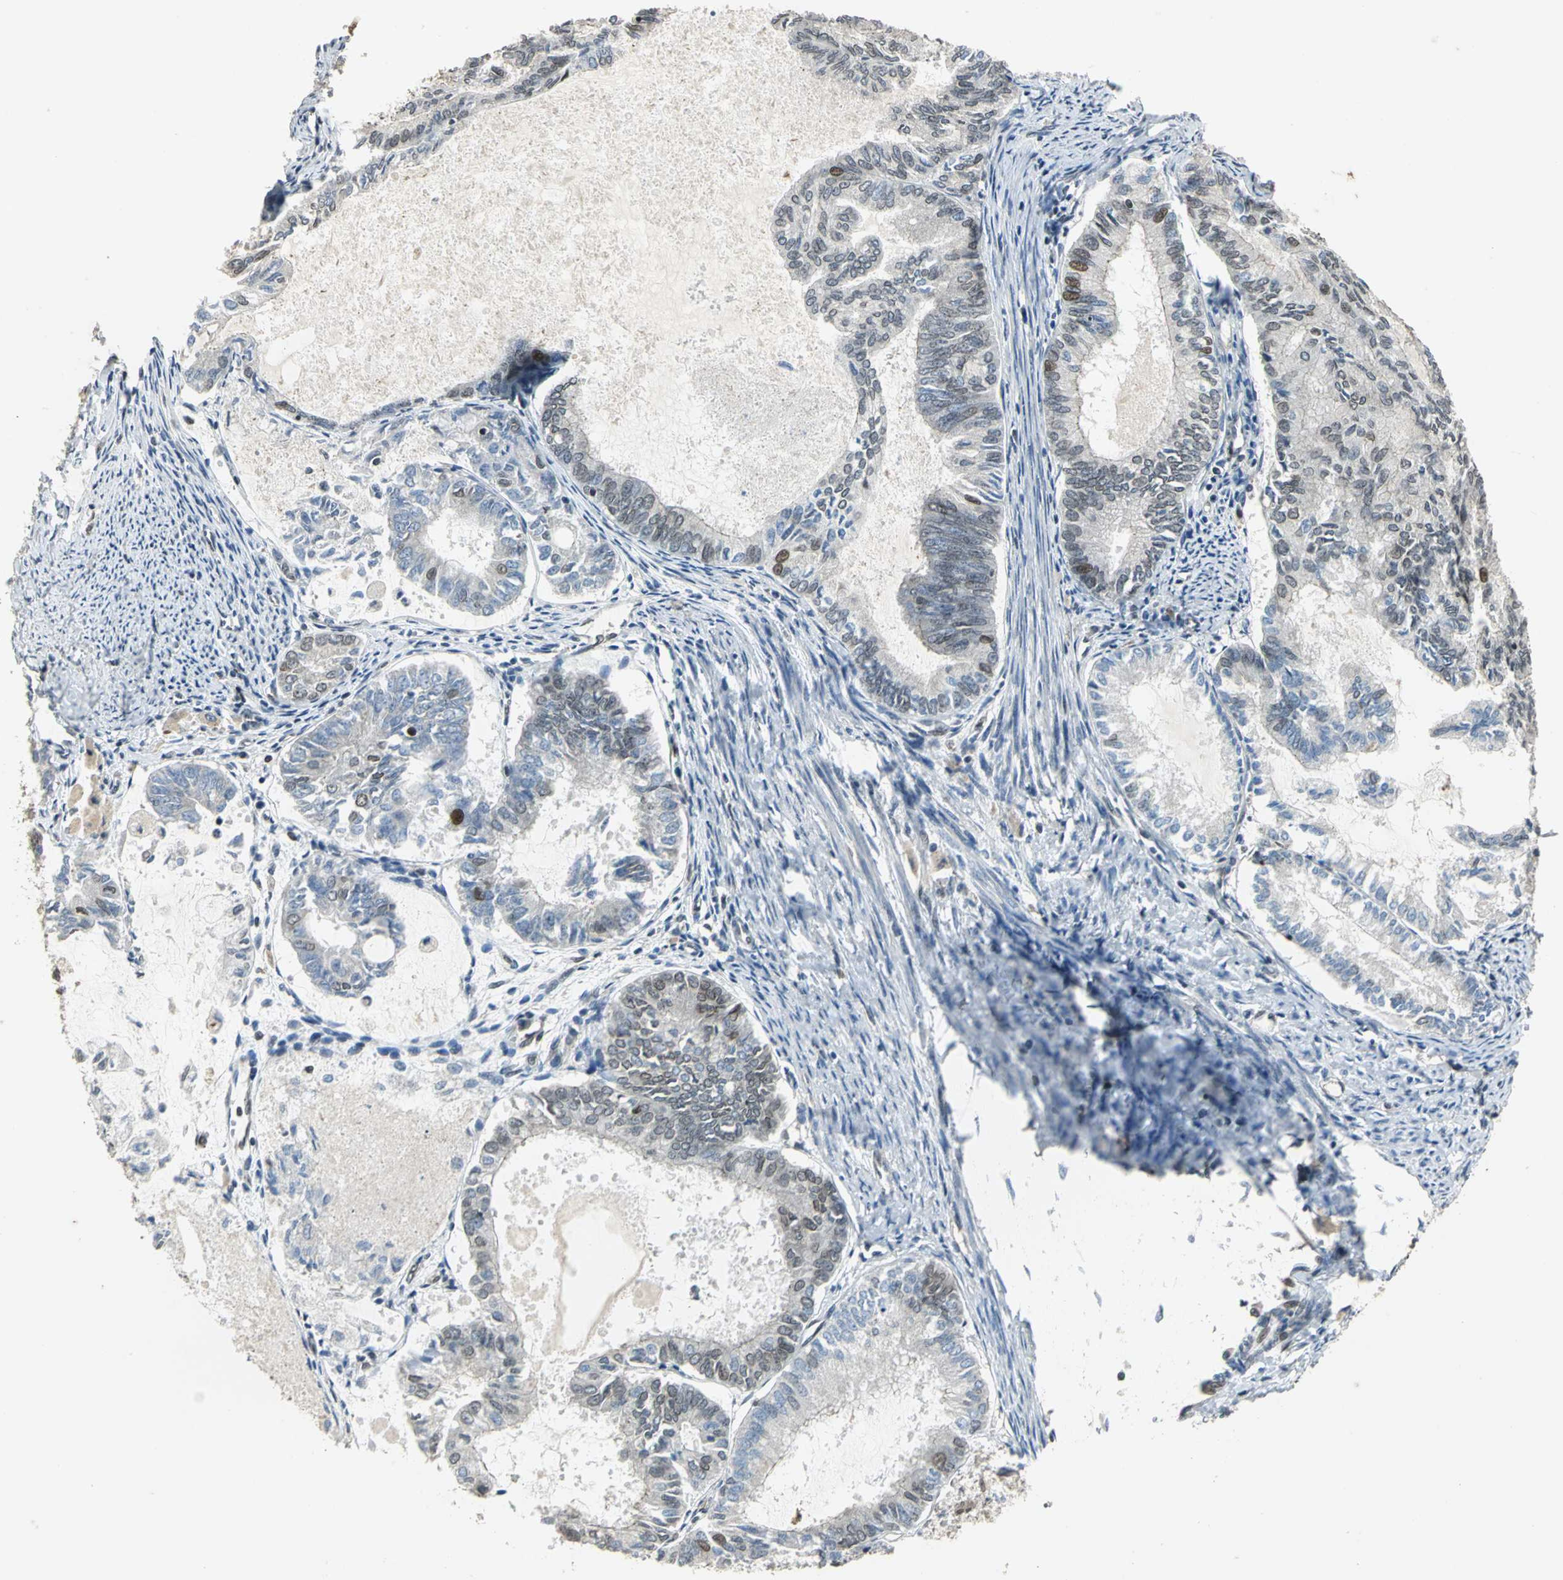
{"staining": {"intensity": "moderate", "quantity": "<25%", "location": "nuclear"}, "tissue": "endometrial cancer", "cell_type": "Tumor cells", "image_type": "cancer", "snomed": [{"axis": "morphology", "description": "Adenocarcinoma, NOS"}, {"axis": "topography", "description": "Endometrium"}], "caption": "Immunohistochemical staining of endometrial cancer (adenocarcinoma) reveals low levels of moderate nuclear protein positivity in about <25% of tumor cells. (DAB IHC with brightfield microscopy, high magnification).", "gene": "BRIP1", "patient": {"sex": "female", "age": 86}}